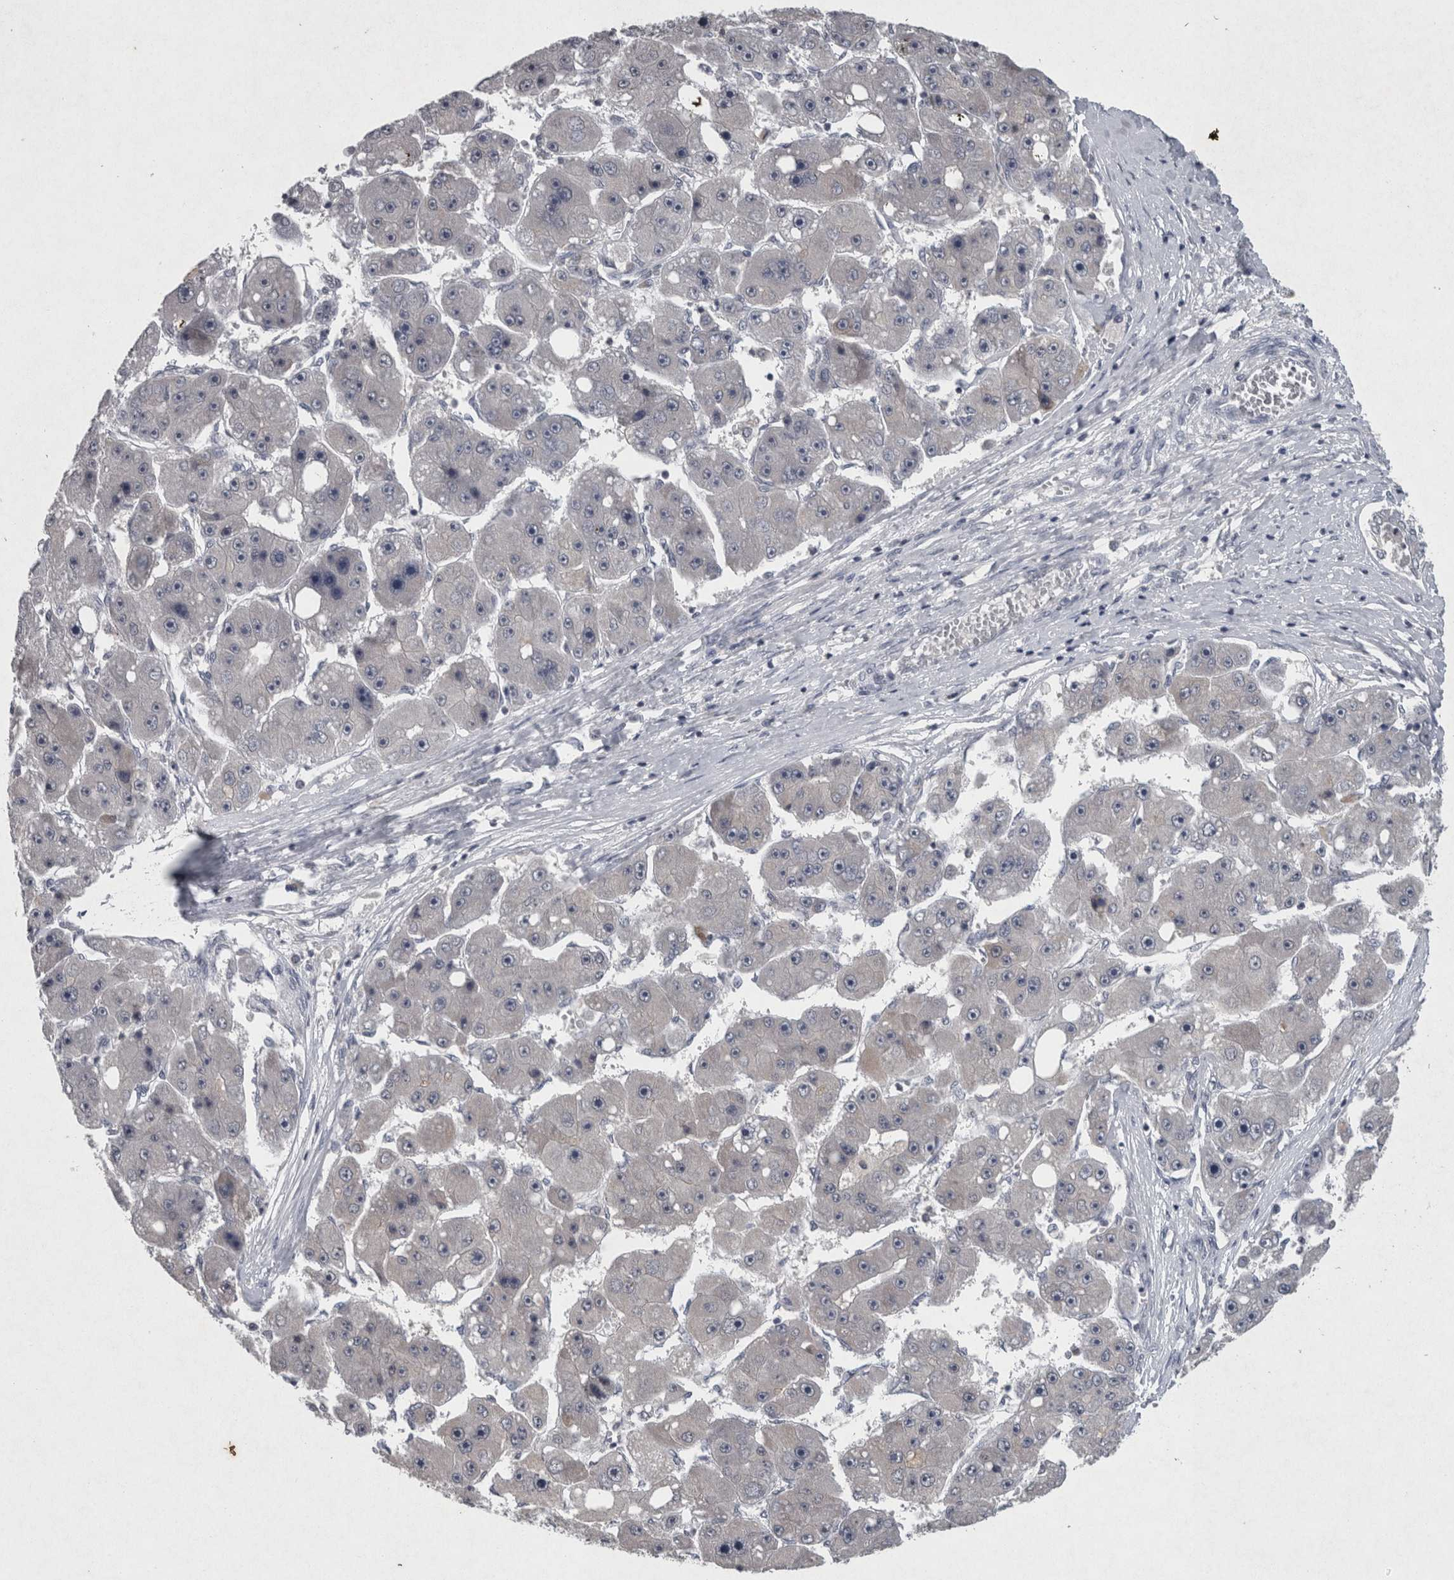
{"staining": {"intensity": "negative", "quantity": "none", "location": "none"}, "tissue": "liver cancer", "cell_type": "Tumor cells", "image_type": "cancer", "snomed": [{"axis": "morphology", "description": "Carcinoma, Hepatocellular, NOS"}, {"axis": "topography", "description": "Liver"}], "caption": "Immunohistochemical staining of human hepatocellular carcinoma (liver) reveals no significant positivity in tumor cells.", "gene": "WNT7A", "patient": {"sex": "female", "age": 61}}